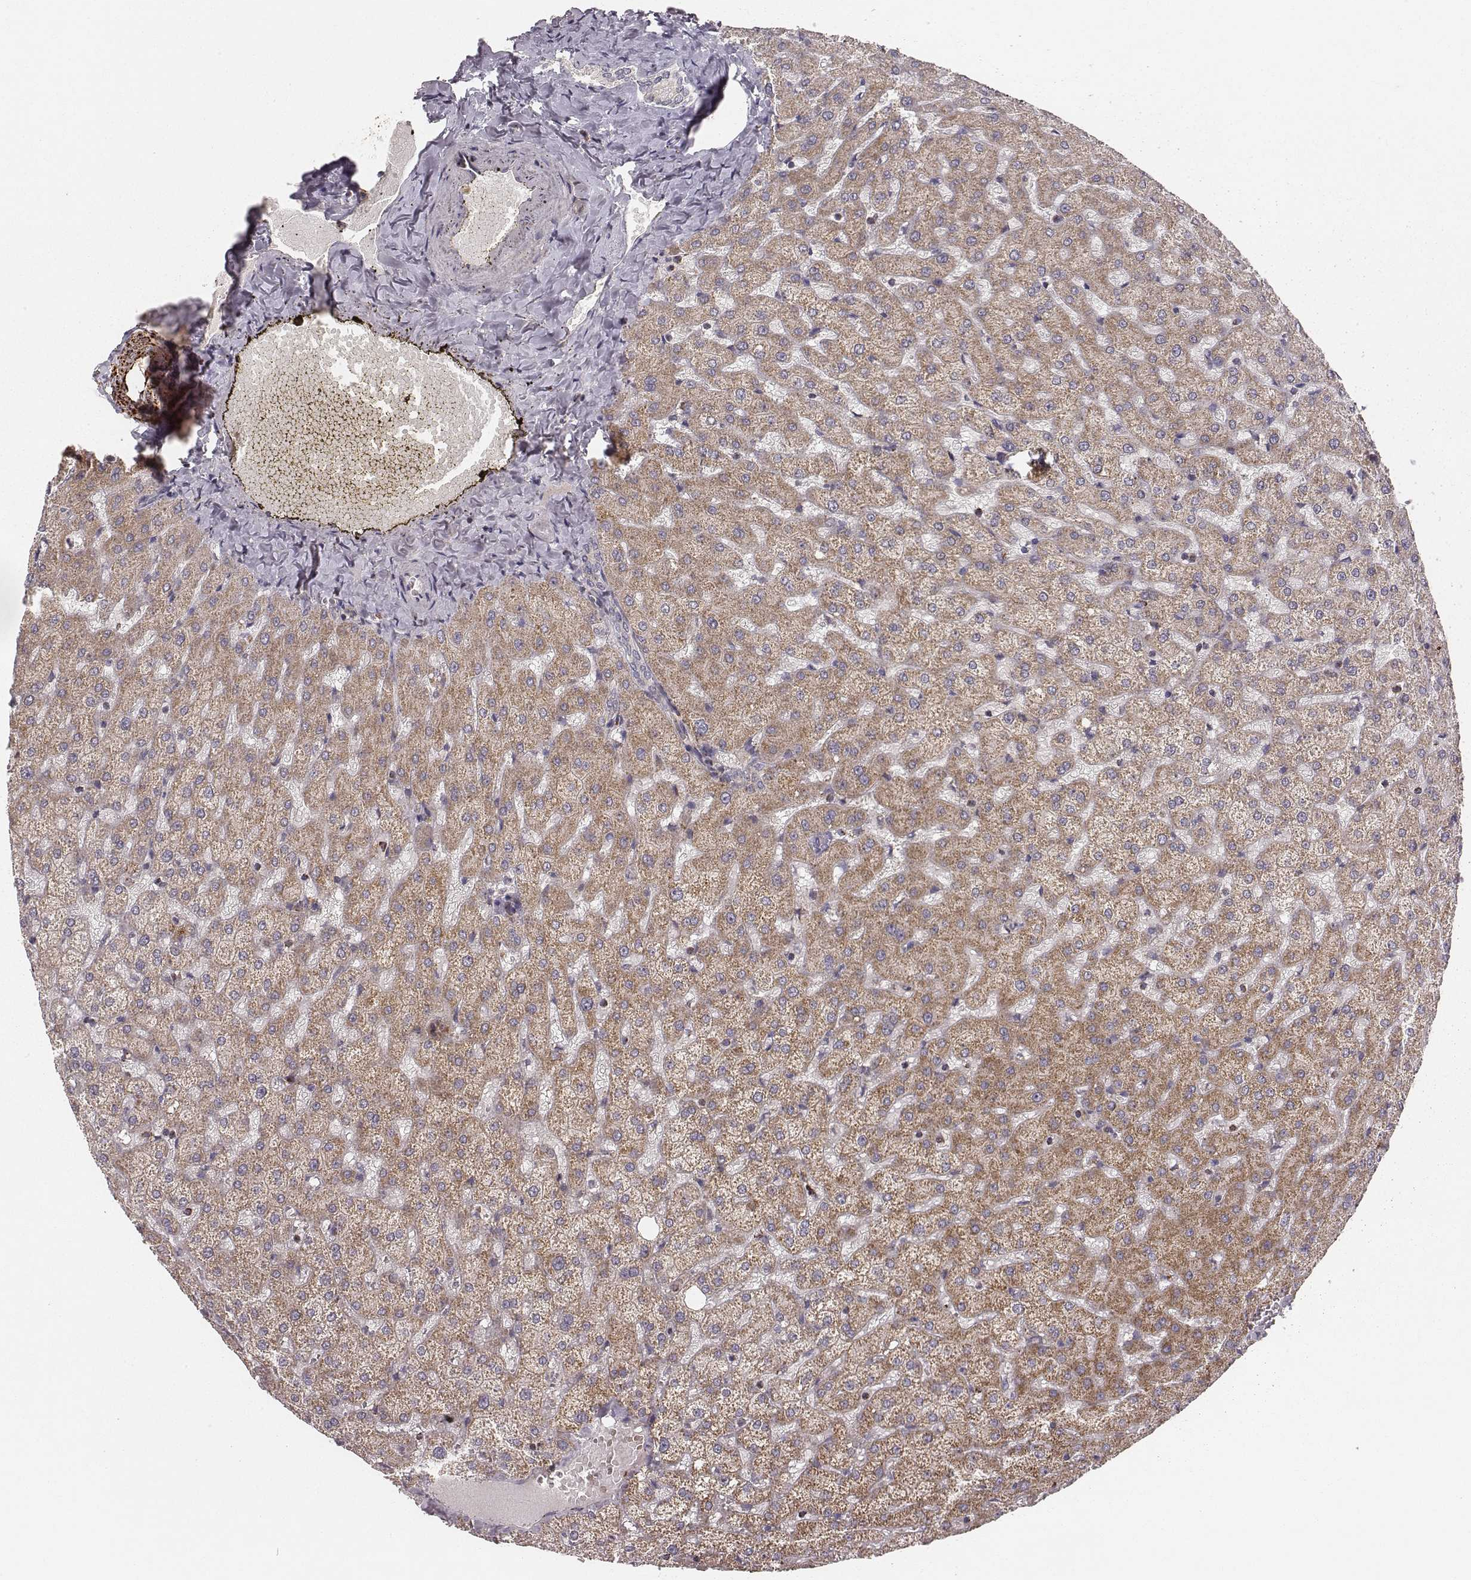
{"staining": {"intensity": "negative", "quantity": "none", "location": "none"}, "tissue": "liver", "cell_type": "Cholangiocytes", "image_type": "normal", "snomed": [{"axis": "morphology", "description": "Normal tissue, NOS"}, {"axis": "topography", "description": "Liver"}], "caption": "Photomicrograph shows no significant protein expression in cholangiocytes of benign liver.", "gene": "TUFM", "patient": {"sex": "female", "age": 50}}